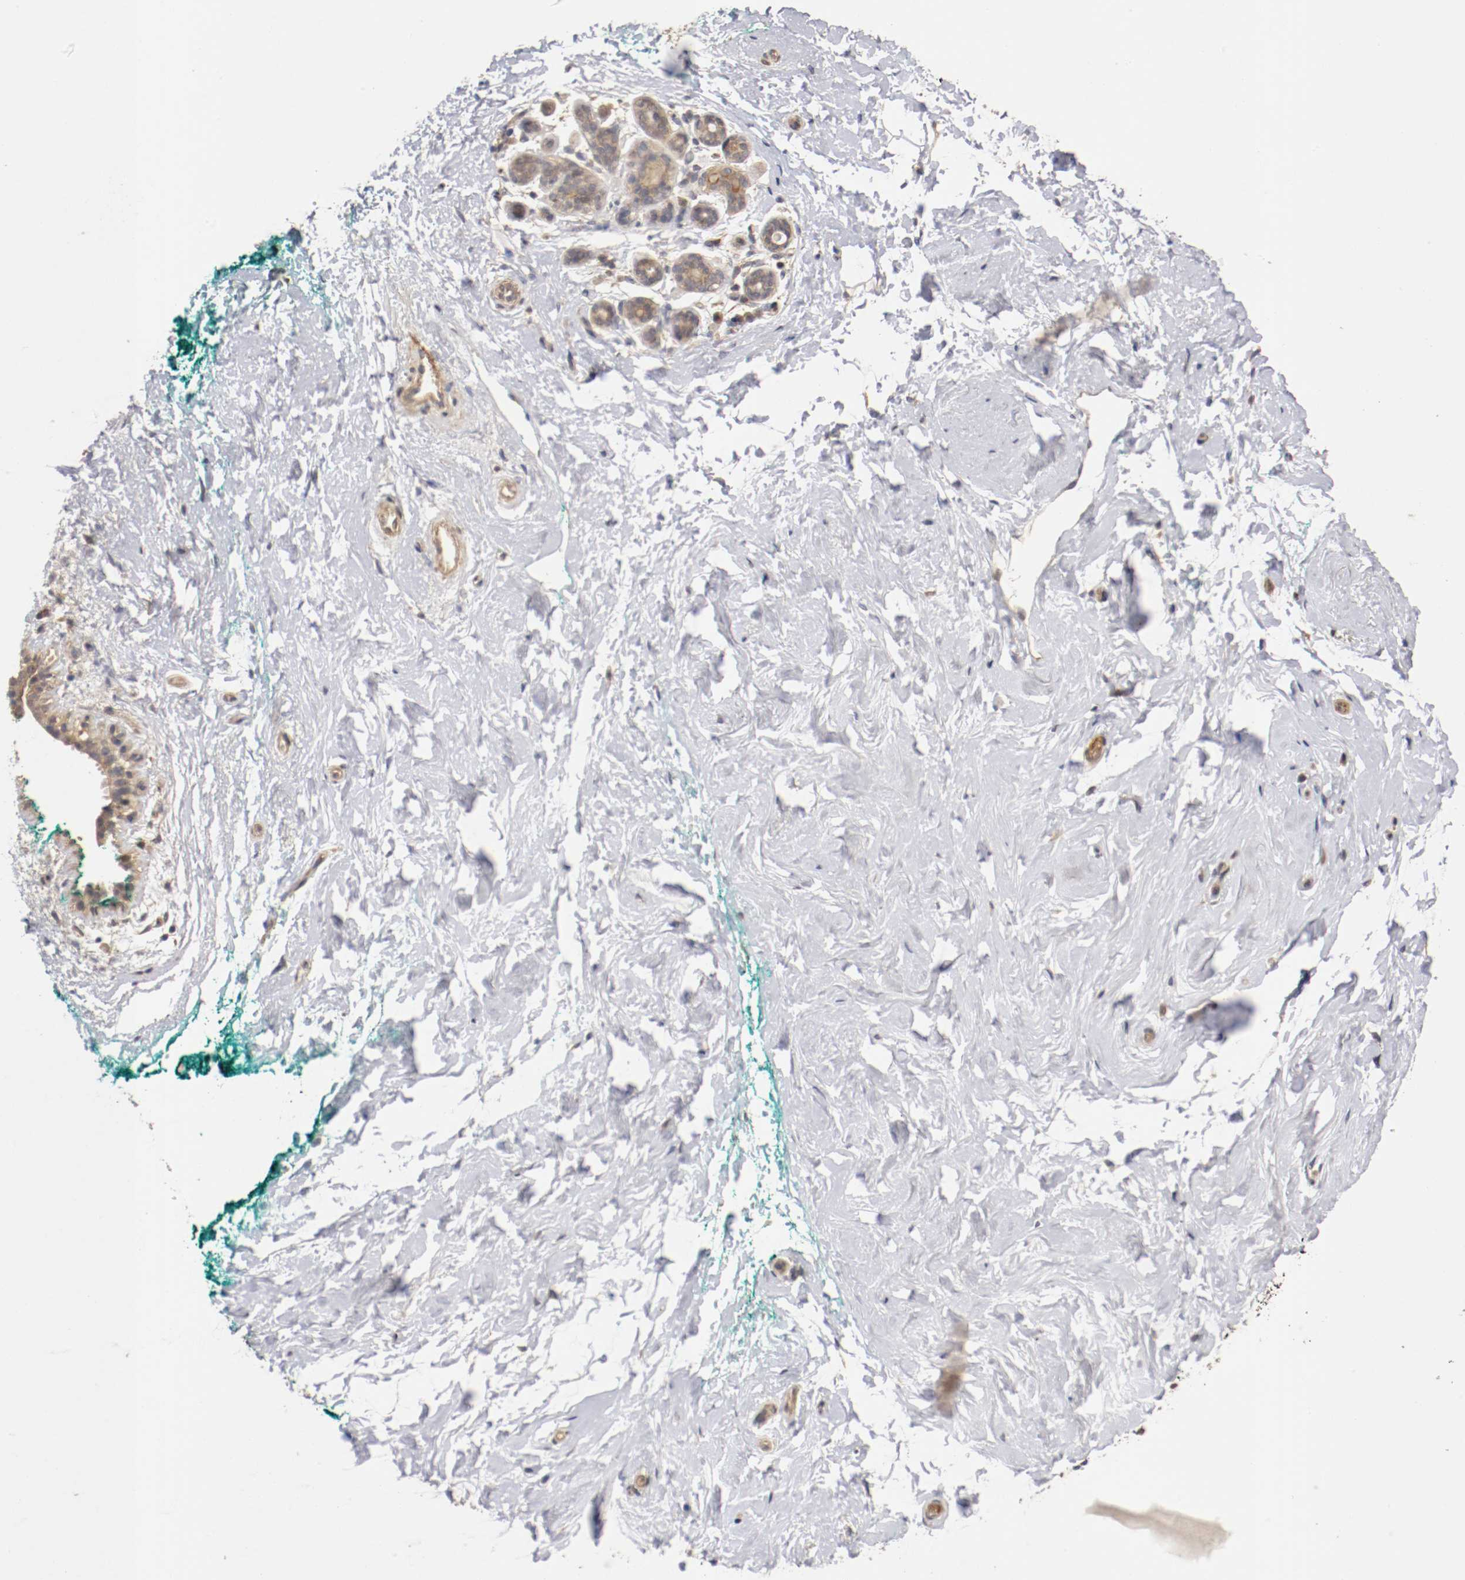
{"staining": {"intensity": "moderate", "quantity": ">75%", "location": "cytoplasmic/membranous"}, "tissue": "breast", "cell_type": "Adipocytes", "image_type": "normal", "snomed": [{"axis": "morphology", "description": "Normal tissue, NOS"}, {"axis": "topography", "description": "Breast"}], "caption": "Immunohistochemical staining of unremarkable breast reveals moderate cytoplasmic/membranous protein expression in about >75% of adipocytes. The protein of interest is shown in brown color, while the nuclei are stained blue.", "gene": "TNFRSF1B", "patient": {"sex": "female", "age": 52}}